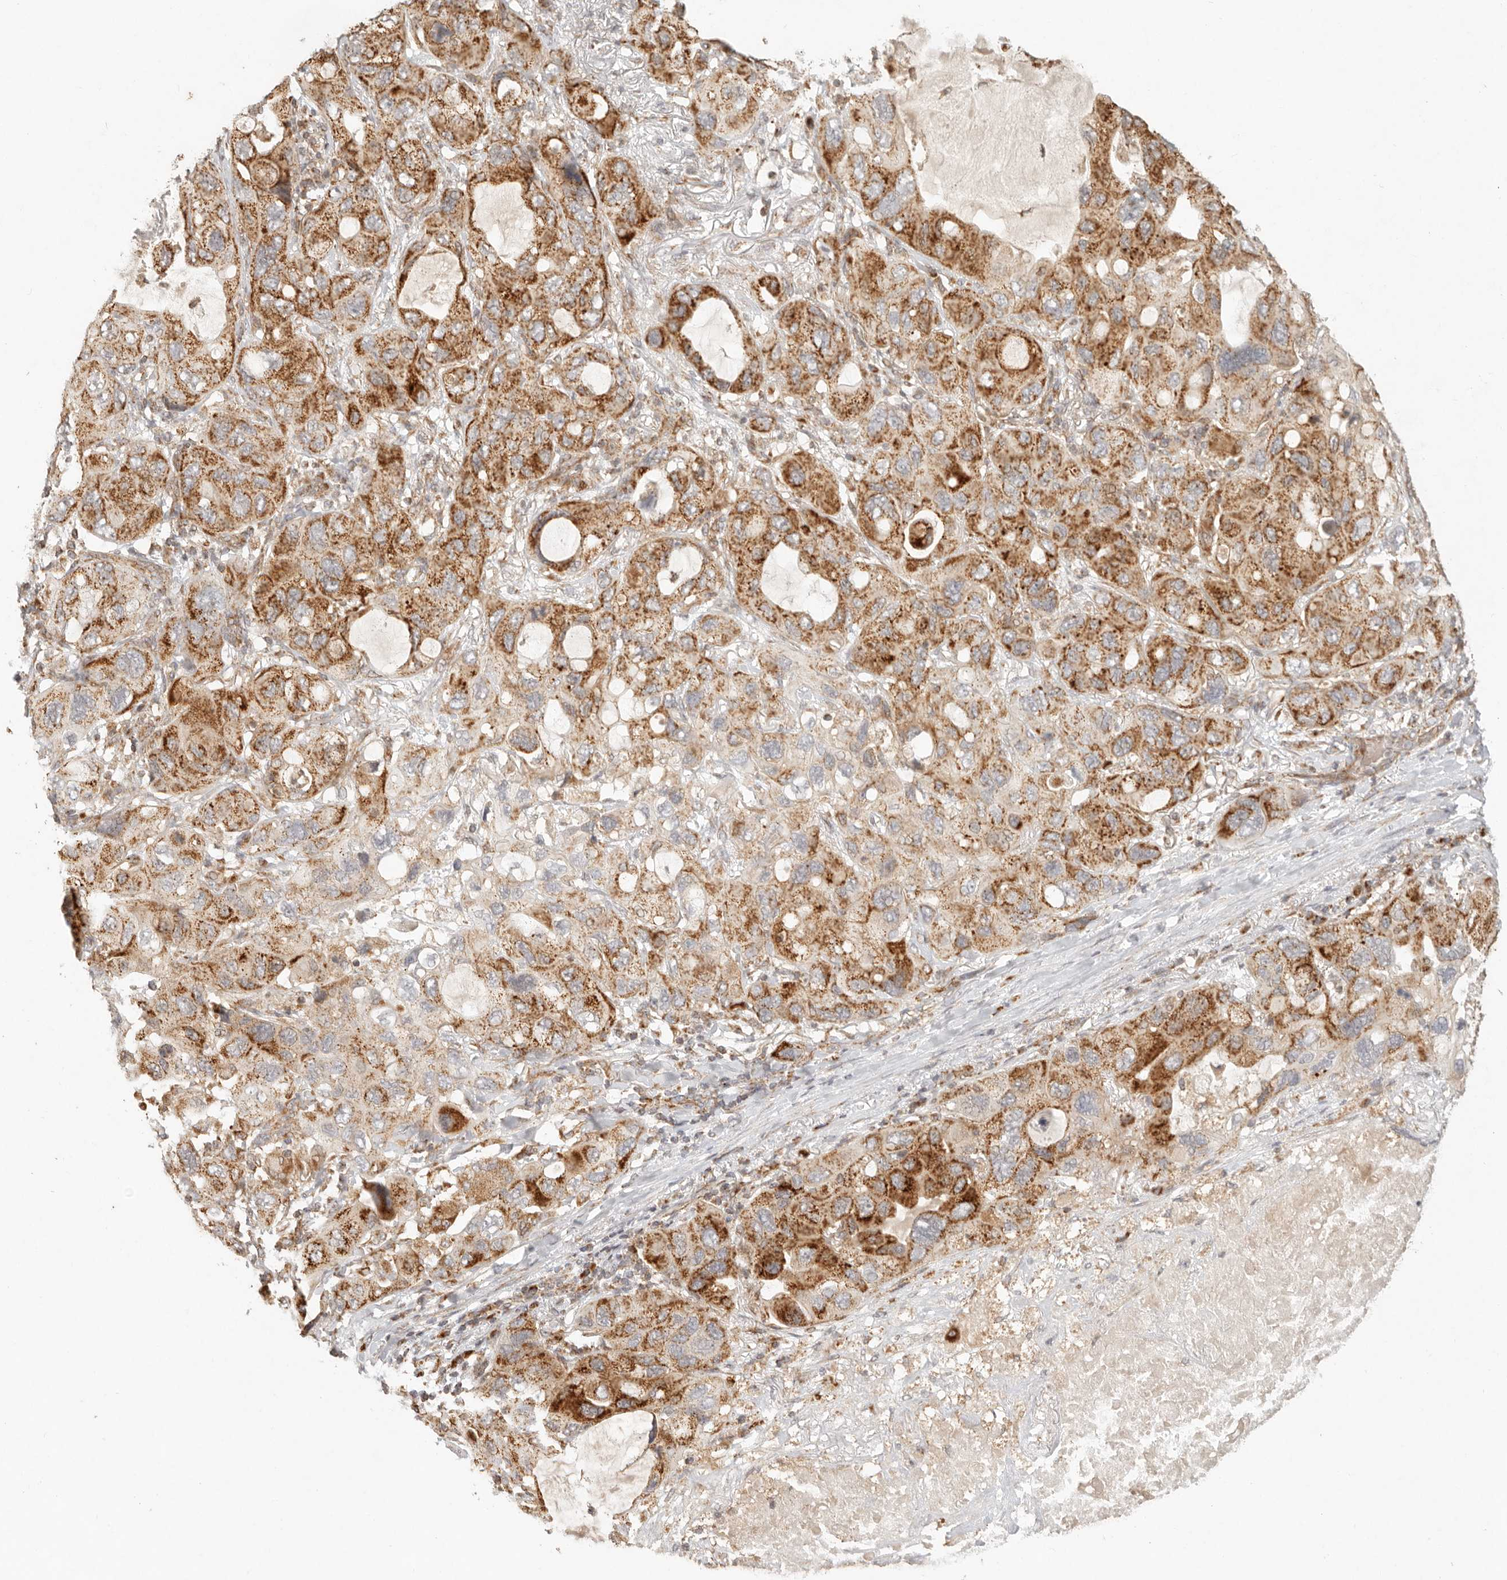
{"staining": {"intensity": "moderate", "quantity": ">75%", "location": "cytoplasmic/membranous"}, "tissue": "lung cancer", "cell_type": "Tumor cells", "image_type": "cancer", "snomed": [{"axis": "morphology", "description": "Squamous cell carcinoma, NOS"}, {"axis": "topography", "description": "Lung"}], "caption": "This histopathology image displays immunohistochemistry (IHC) staining of human squamous cell carcinoma (lung), with medium moderate cytoplasmic/membranous positivity in about >75% of tumor cells.", "gene": "MRPL55", "patient": {"sex": "female", "age": 73}}